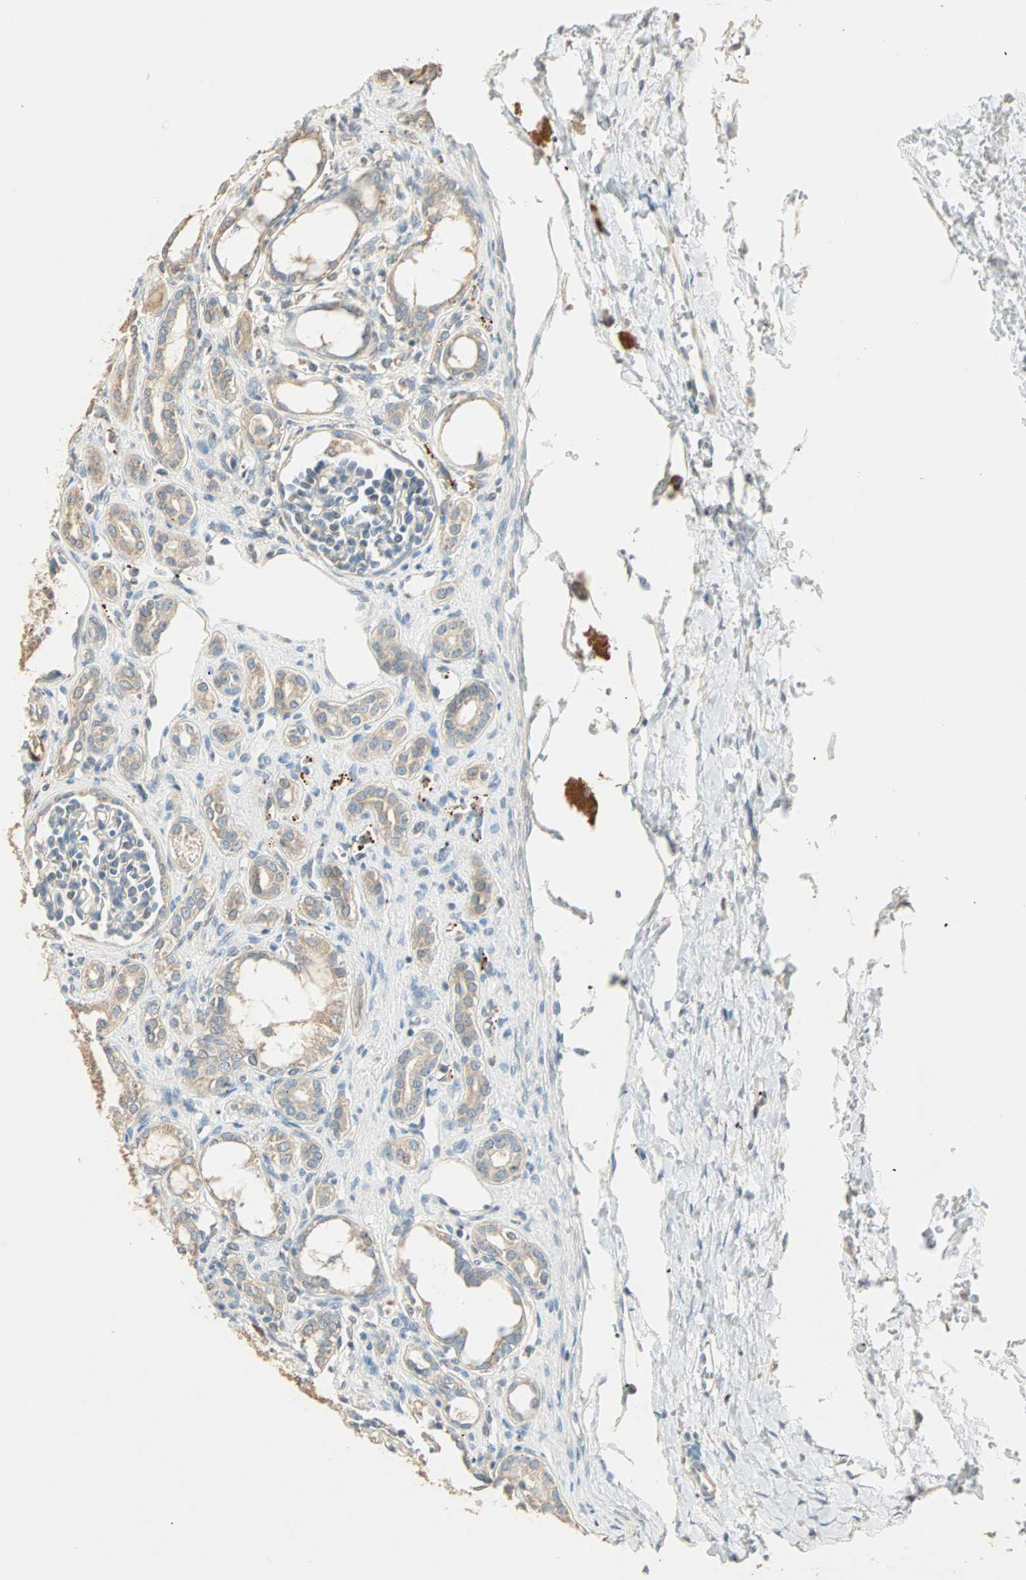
{"staining": {"intensity": "weak", "quantity": "<25%", "location": "cytoplasmic/membranous"}, "tissue": "kidney", "cell_type": "Cells in glomeruli", "image_type": "normal", "snomed": [{"axis": "morphology", "description": "Normal tissue, NOS"}, {"axis": "topography", "description": "Kidney"}], "caption": "Cells in glomeruli are negative for brown protein staining in benign kidney. (Brightfield microscopy of DAB IHC at high magnification).", "gene": "RAD18", "patient": {"sex": "male", "age": 7}}